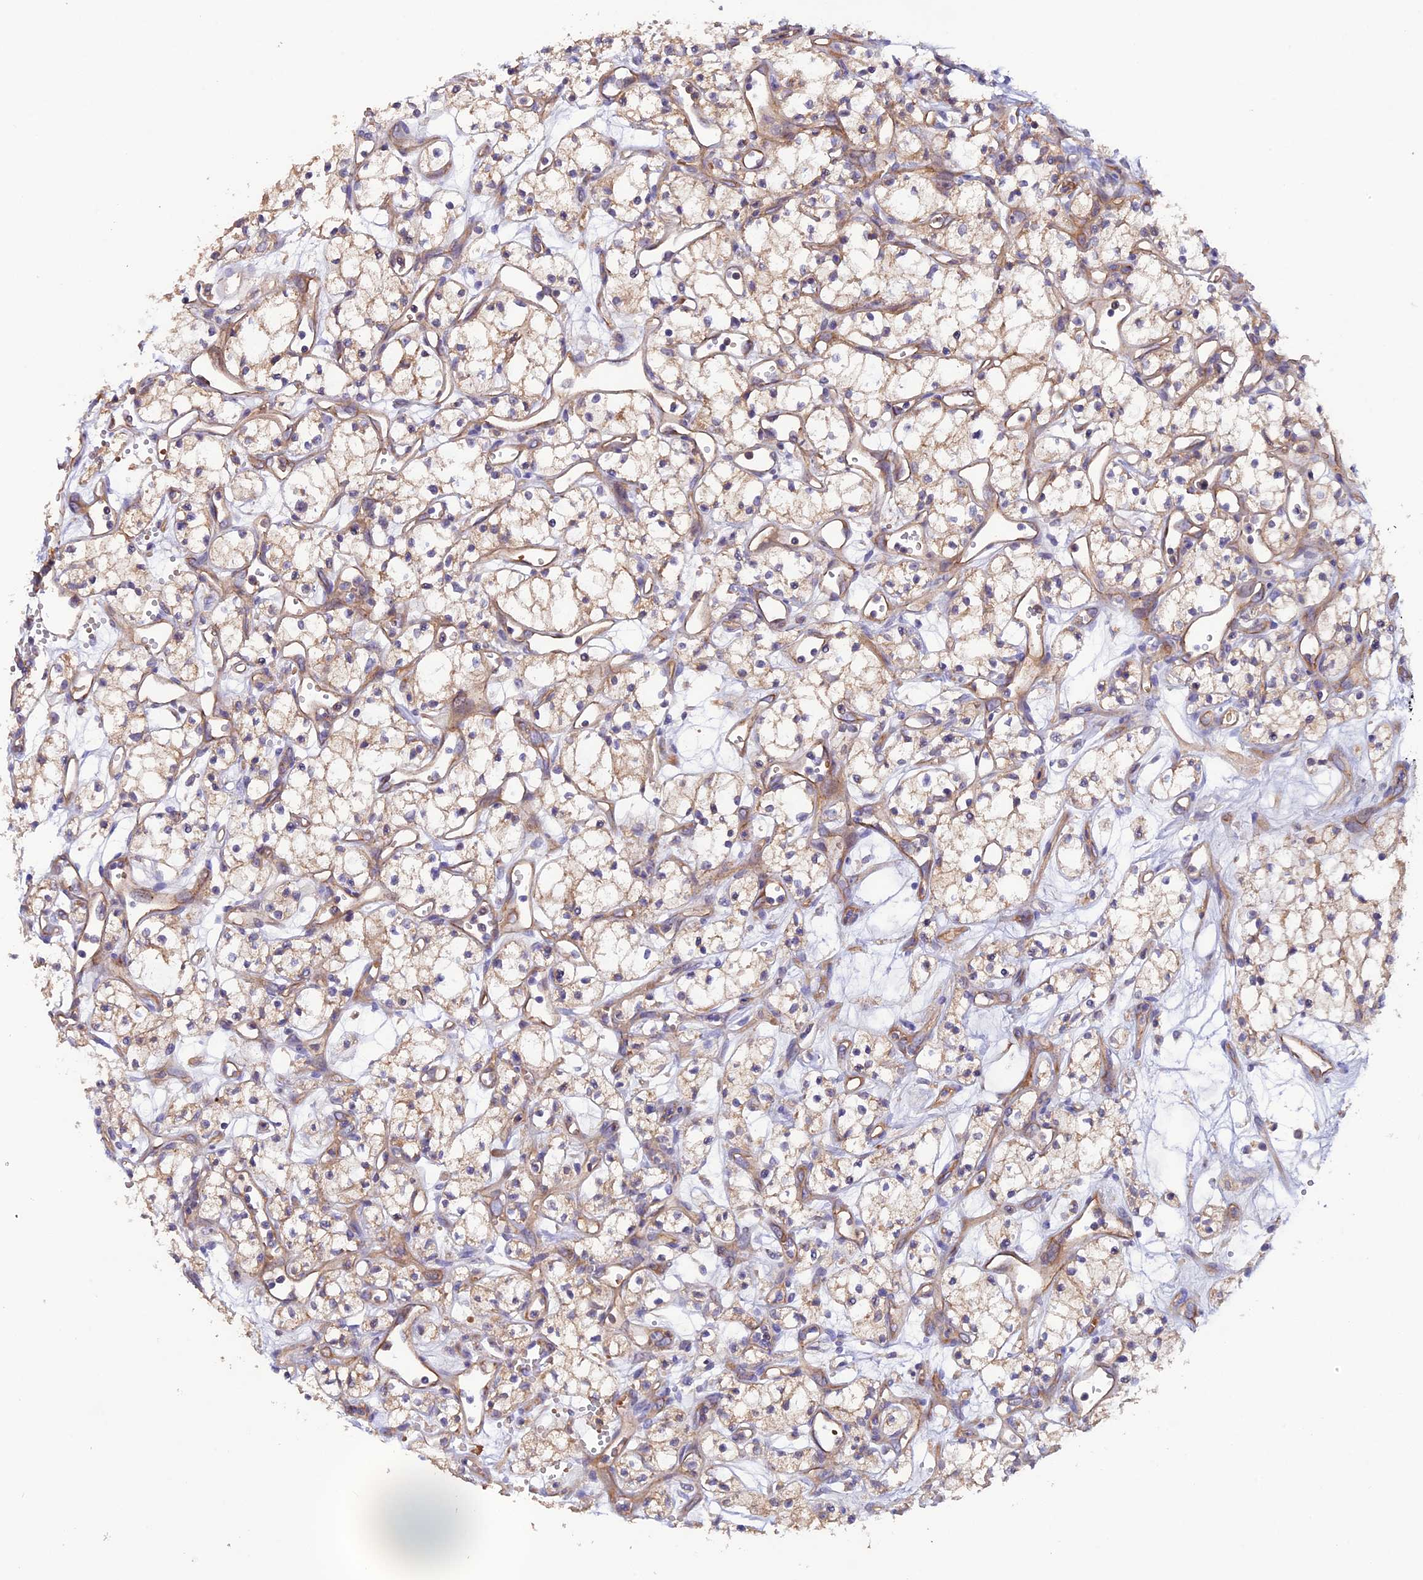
{"staining": {"intensity": "weak", "quantity": ">75%", "location": "cytoplasmic/membranous"}, "tissue": "renal cancer", "cell_type": "Tumor cells", "image_type": "cancer", "snomed": [{"axis": "morphology", "description": "Adenocarcinoma, NOS"}, {"axis": "topography", "description": "Kidney"}], "caption": "Adenocarcinoma (renal) was stained to show a protein in brown. There is low levels of weak cytoplasmic/membranous positivity in approximately >75% of tumor cells. (DAB IHC with brightfield microscopy, high magnification).", "gene": "DUS3L", "patient": {"sex": "male", "age": 59}}